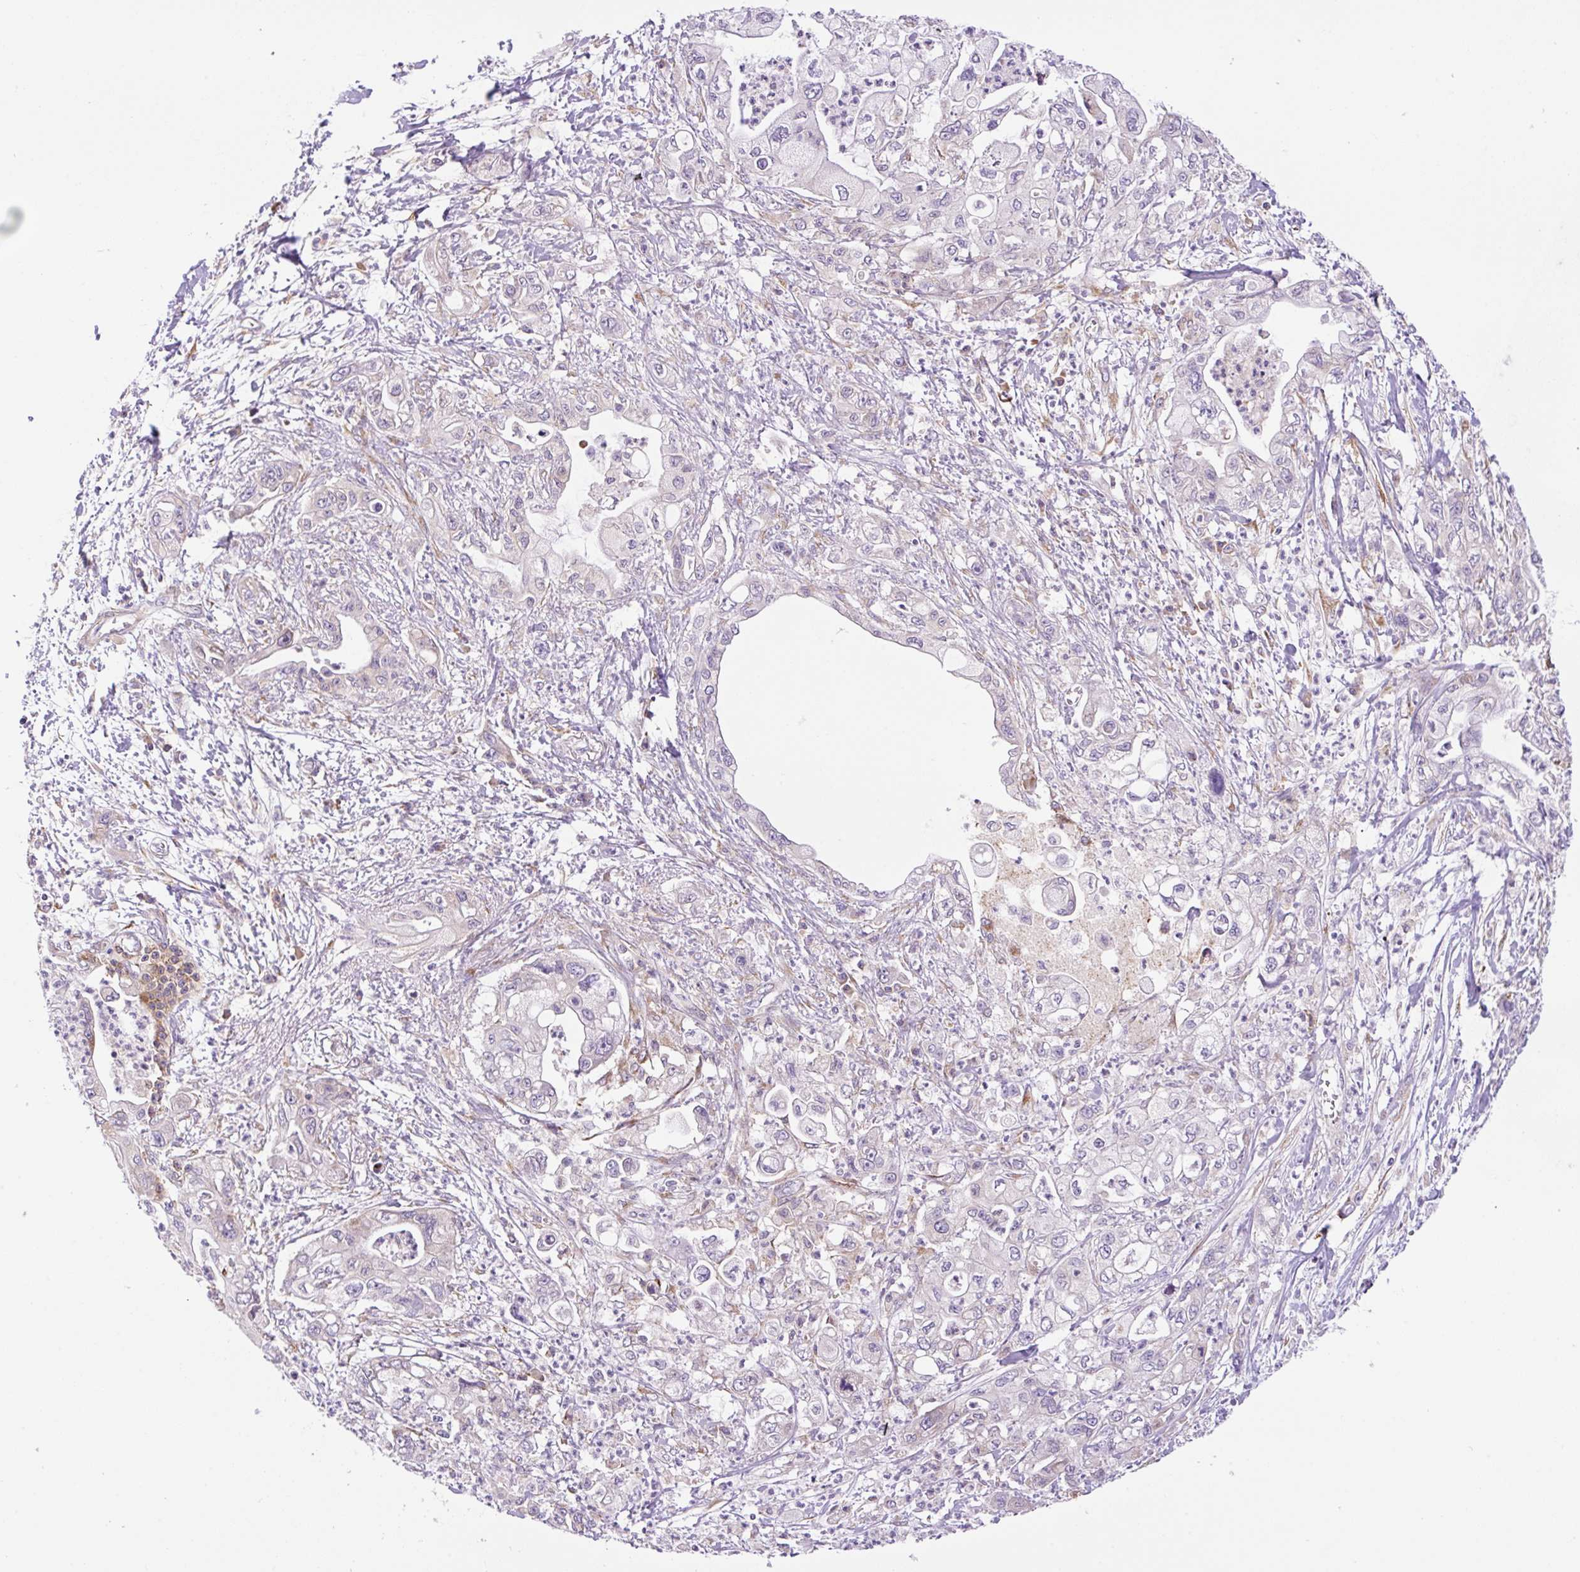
{"staining": {"intensity": "moderate", "quantity": "<25%", "location": "cytoplasmic/membranous"}, "tissue": "pancreatic cancer", "cell_type": "Tumor cells", "image_type": "cancer", "snomed": [{"axis": "morphology", "description": "Adenocarcinoma, NOS"}, {"axis": "topography", "description": "Pancreas"}], "caption": "Immunohistochemistry of pancreatic adenocarcinoma displays low levels of moderate cytoplasmic/membranous expression in approximately <25% of tumor cells. Using DAB (3,3'-diaminobenzidine) (brown) and hematoxylin (blue) stains, captured at high magnification using brightfield microscopy.", "gene": "POFUT1", "patient": {"sex": "male", "age": 61}}